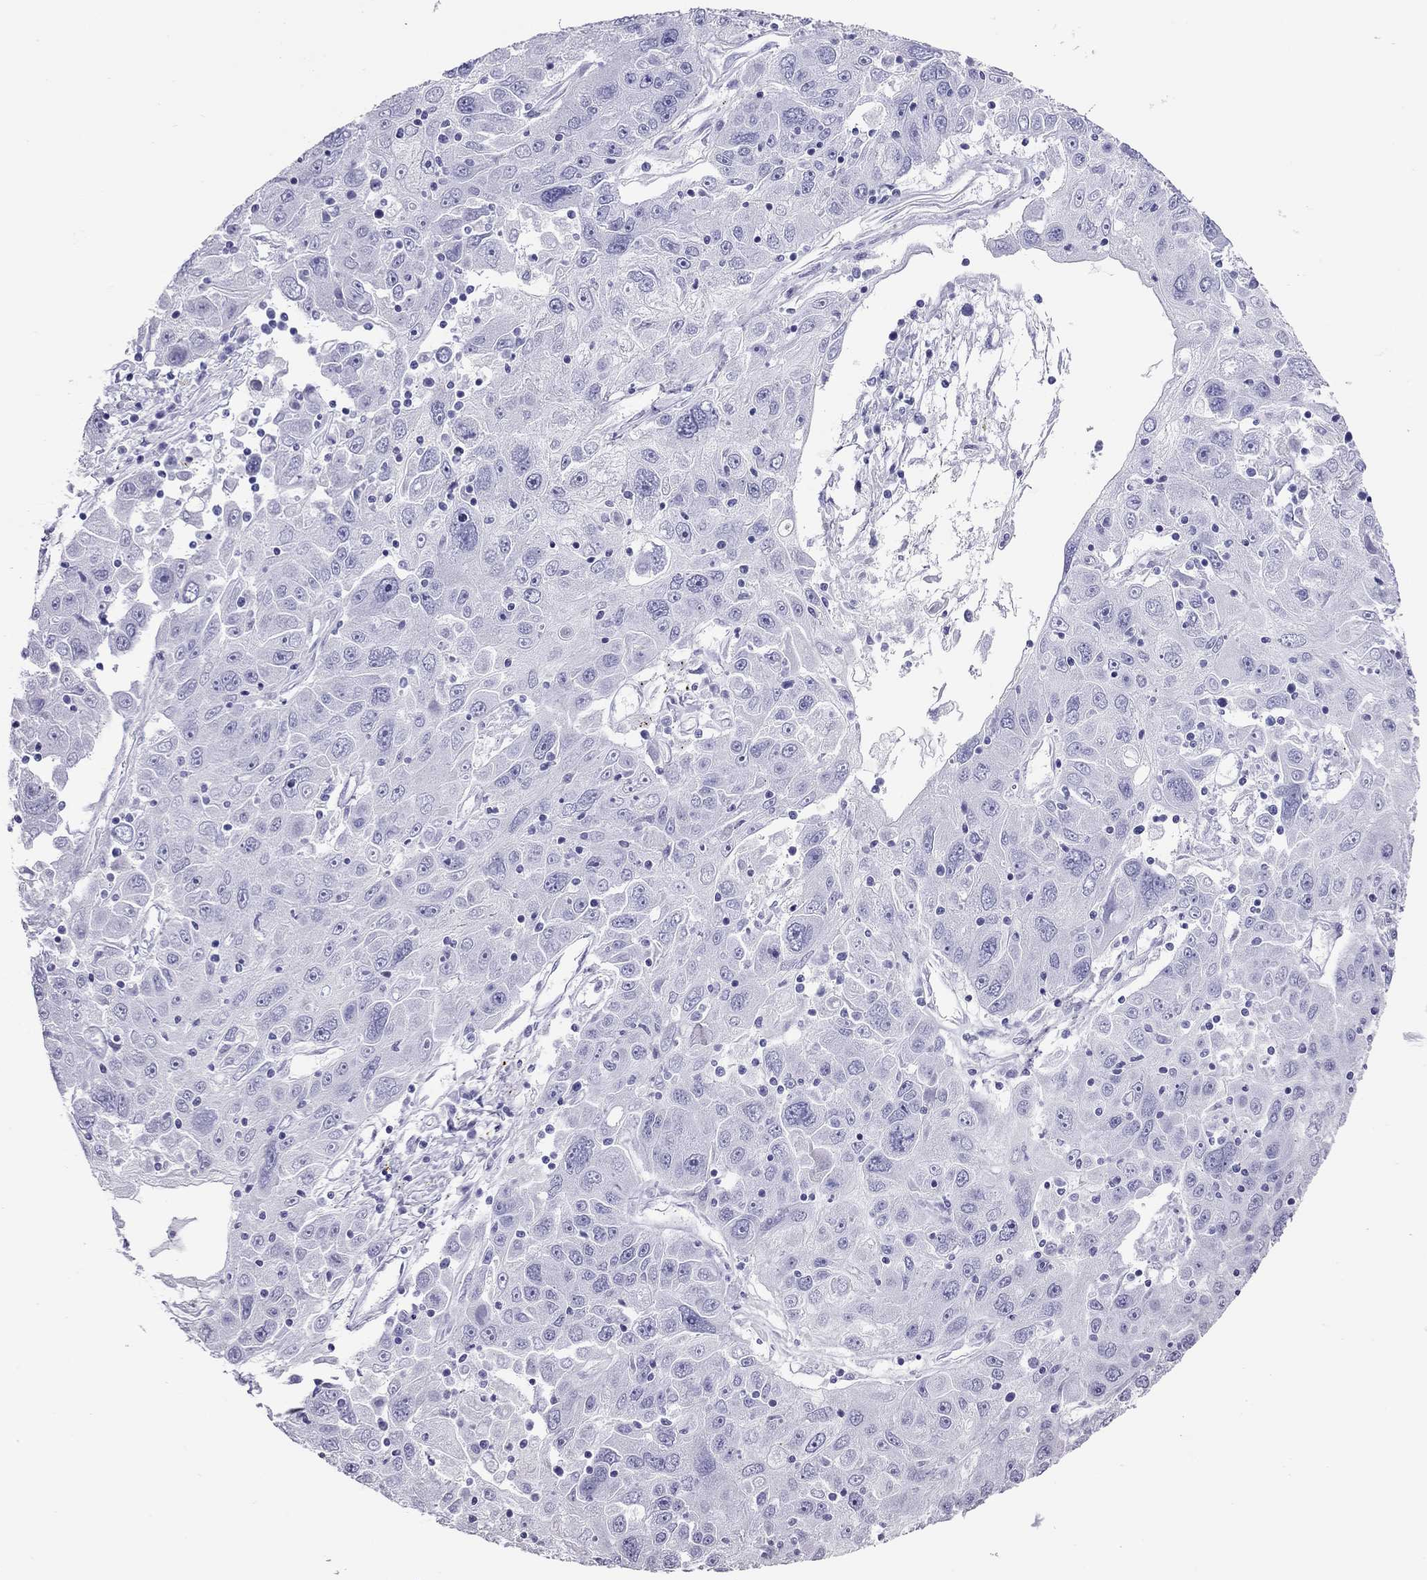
{"staining": {"intensity": "negative", "quantity": "none", "location": "none"}, "tissue": "stomach cancer", "cell_type": "Tumor cells", "image_type": "cancer", "snomed": [{"axis": "morphology", "description": "Adenocarcinoma, NOS"}, {"axis": "topography", "description": "Stomach"}], "caption": "Stomach cancer (adenocarcinoma) stained for a protein using immunohistochemistry (IHC) exhibits no positivity tumor cells.", "gene": "PTPRN", "patient": {"sex": "male", "age": 56}}